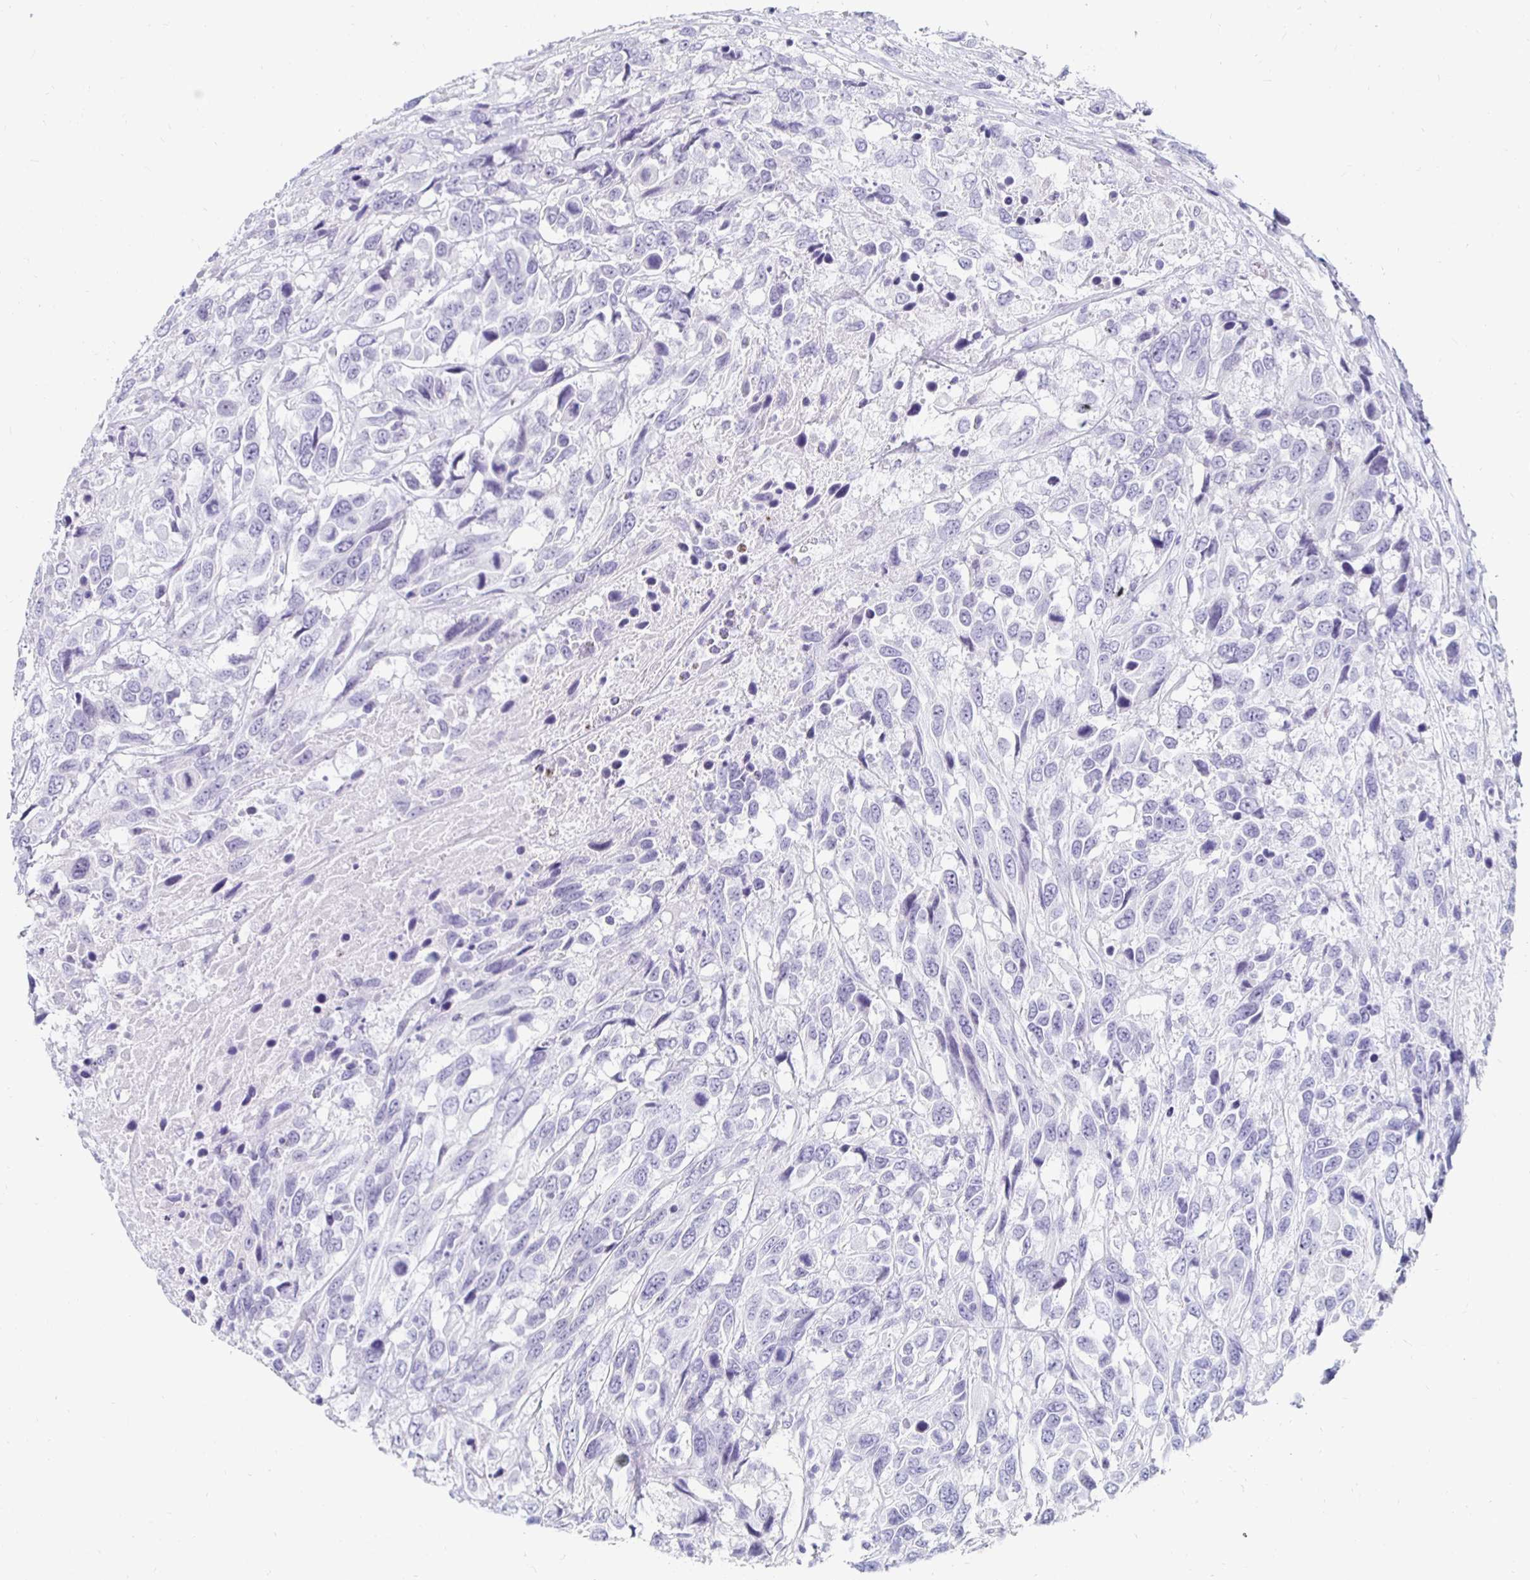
{"staining": {"intensity": "negative", "quantity": "none", "location": "none"}, "tissue": "urothelial cancer", "cell_type": "Tumor cells", "image_type": "cancer", "snomed": [{"axis": "morphology", "description": "Urothelial carcinoma, High grade"}, {"axis": "topography", "description": "Urinary bladder"}], "caption": "High-grade urothelial carcinoma stained for a protein using IHC demonstrates no staining tumor cells.", "gene": "KCNQ2", "patient": {"sex": "female", "age": 70}}